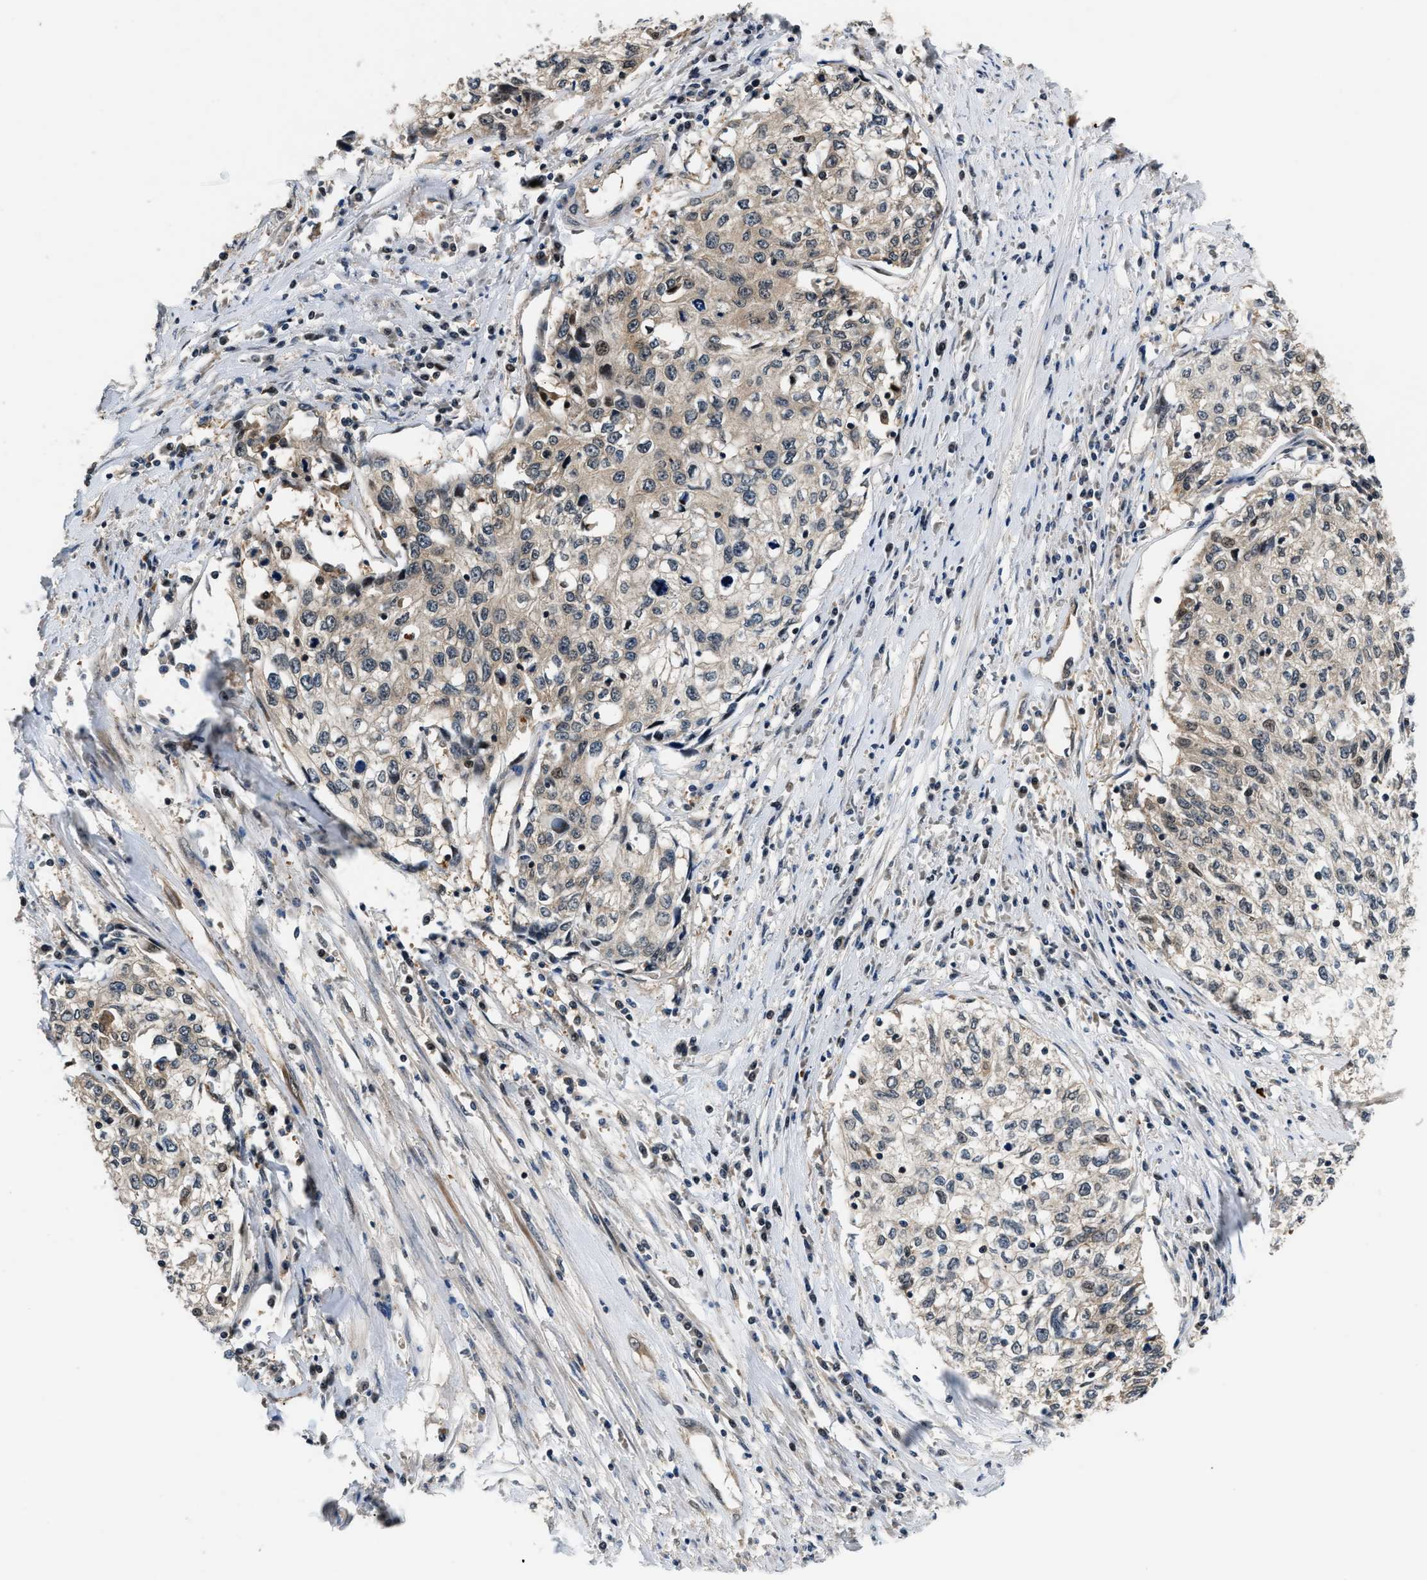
{"staining": {"intensity": "weak", "quantity": "<25%", "location": "cytoplasmic/membranous"}, "tissue": "cervical cancer", "cell_type": "Tumor cells", "image_type": "cancer", "snomed": [{"axis": "morphology", "description": "Squamous cell carcinoma, NOS"}, {"axis": "topography", "description": "Cervix"}], "caption": "IHC image of neoplastic tissue: cervical cancer (squamous cell carcinoma) stained with DAB (3,3'-diaminobenzidine) reveals no significant protein positivity in tumor cells.", "gene": "TUT7", "patient": {"sex": "female", "age": 57}}